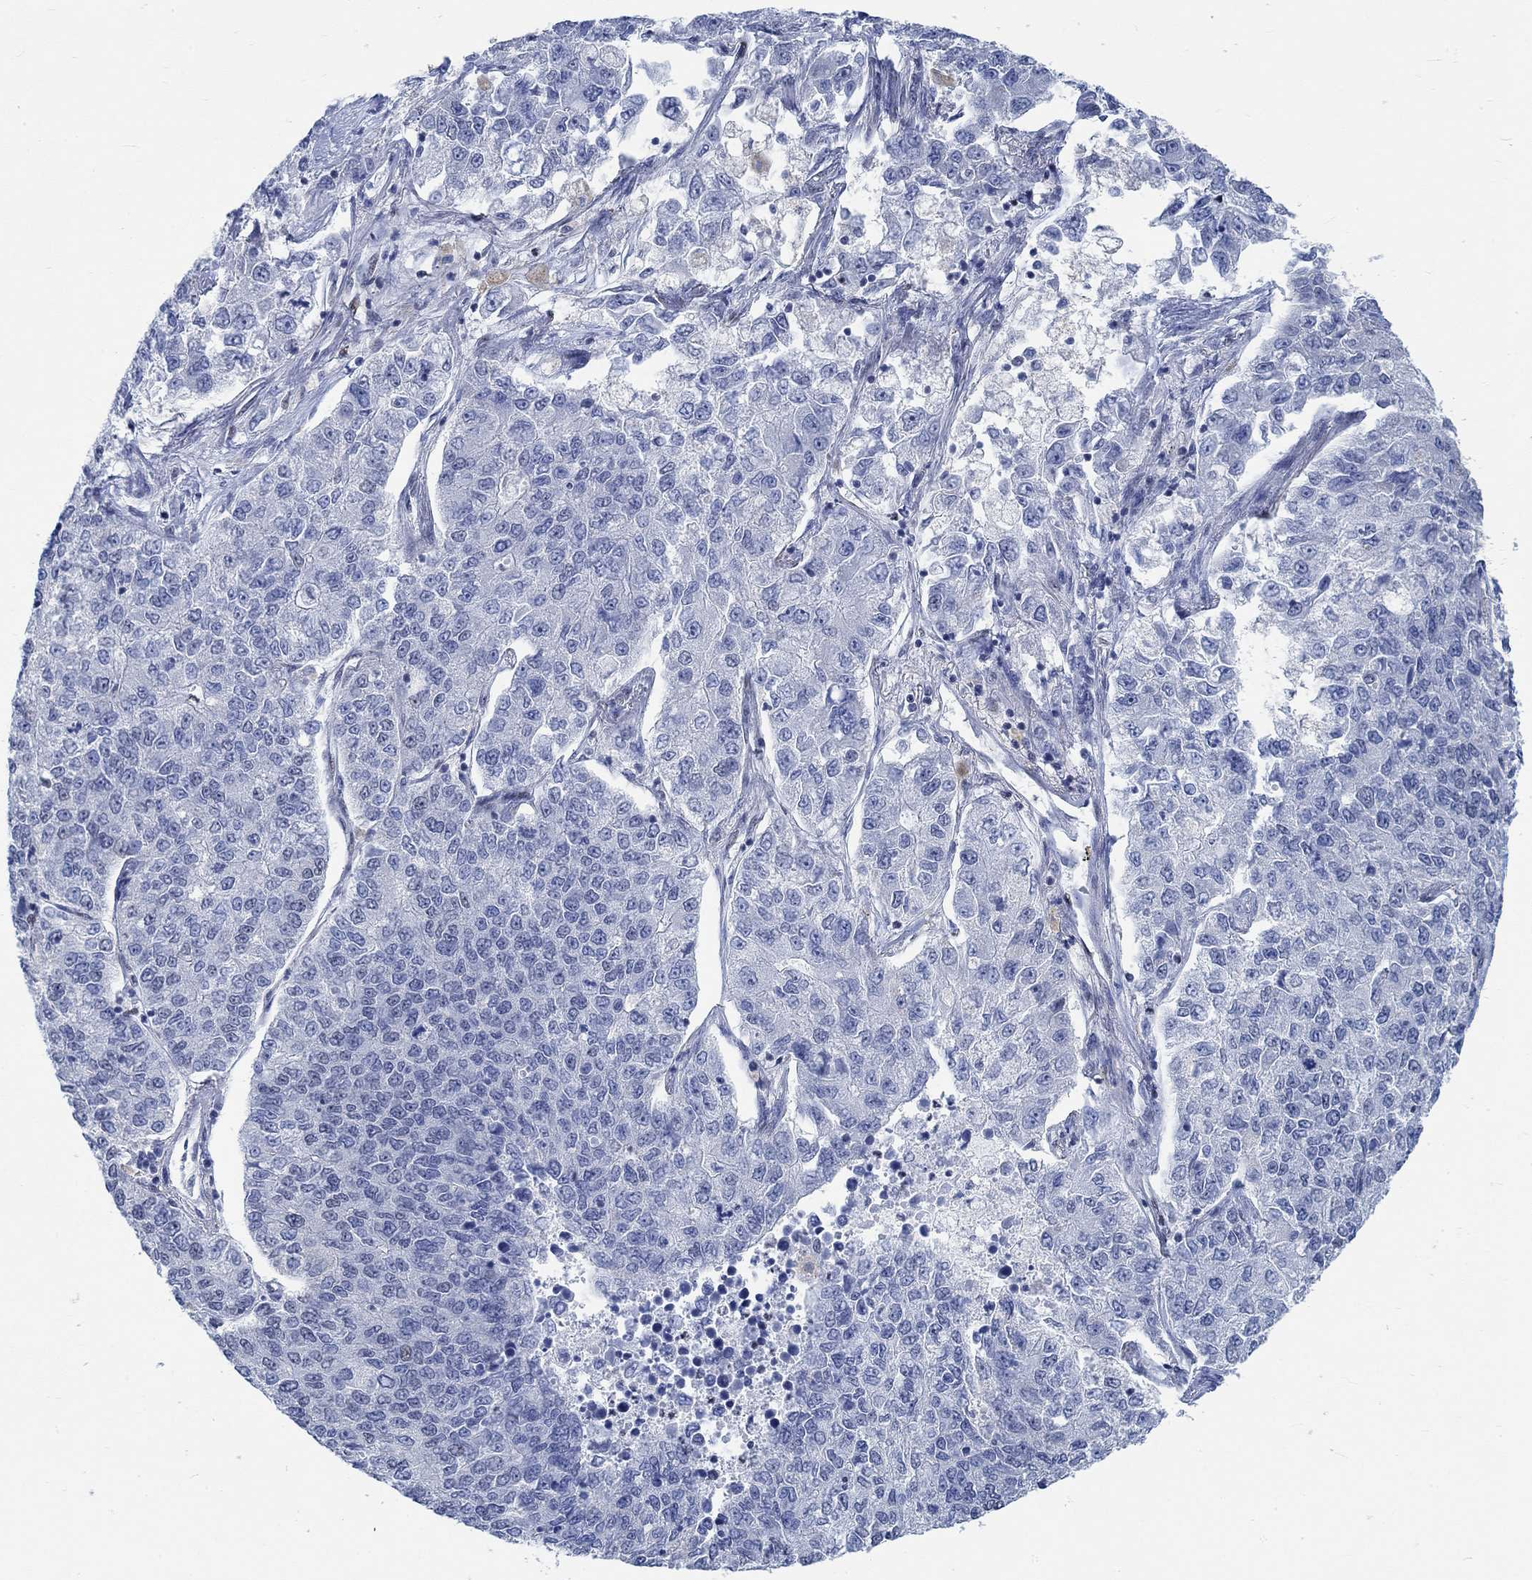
{"staining": {"intensity": "negative", "quantity": "none", "location": "none"}, "tissue": "lung cancer", "cell_type": "Tumor cells", "image_type": "cancer", "snomed": [{"axis": "morphology", "description": "Adenocarcinoma, NOS"}, {"axis": "topography", "description": "Lung"}], "caption": "Immunohistochemistry image of human adenocarcinoma (lung) stained for a protein (brown), which shows no positivity in tumor cells.", "gene": "KCNH8", "patient": {"sex": "male", "age": 49}}